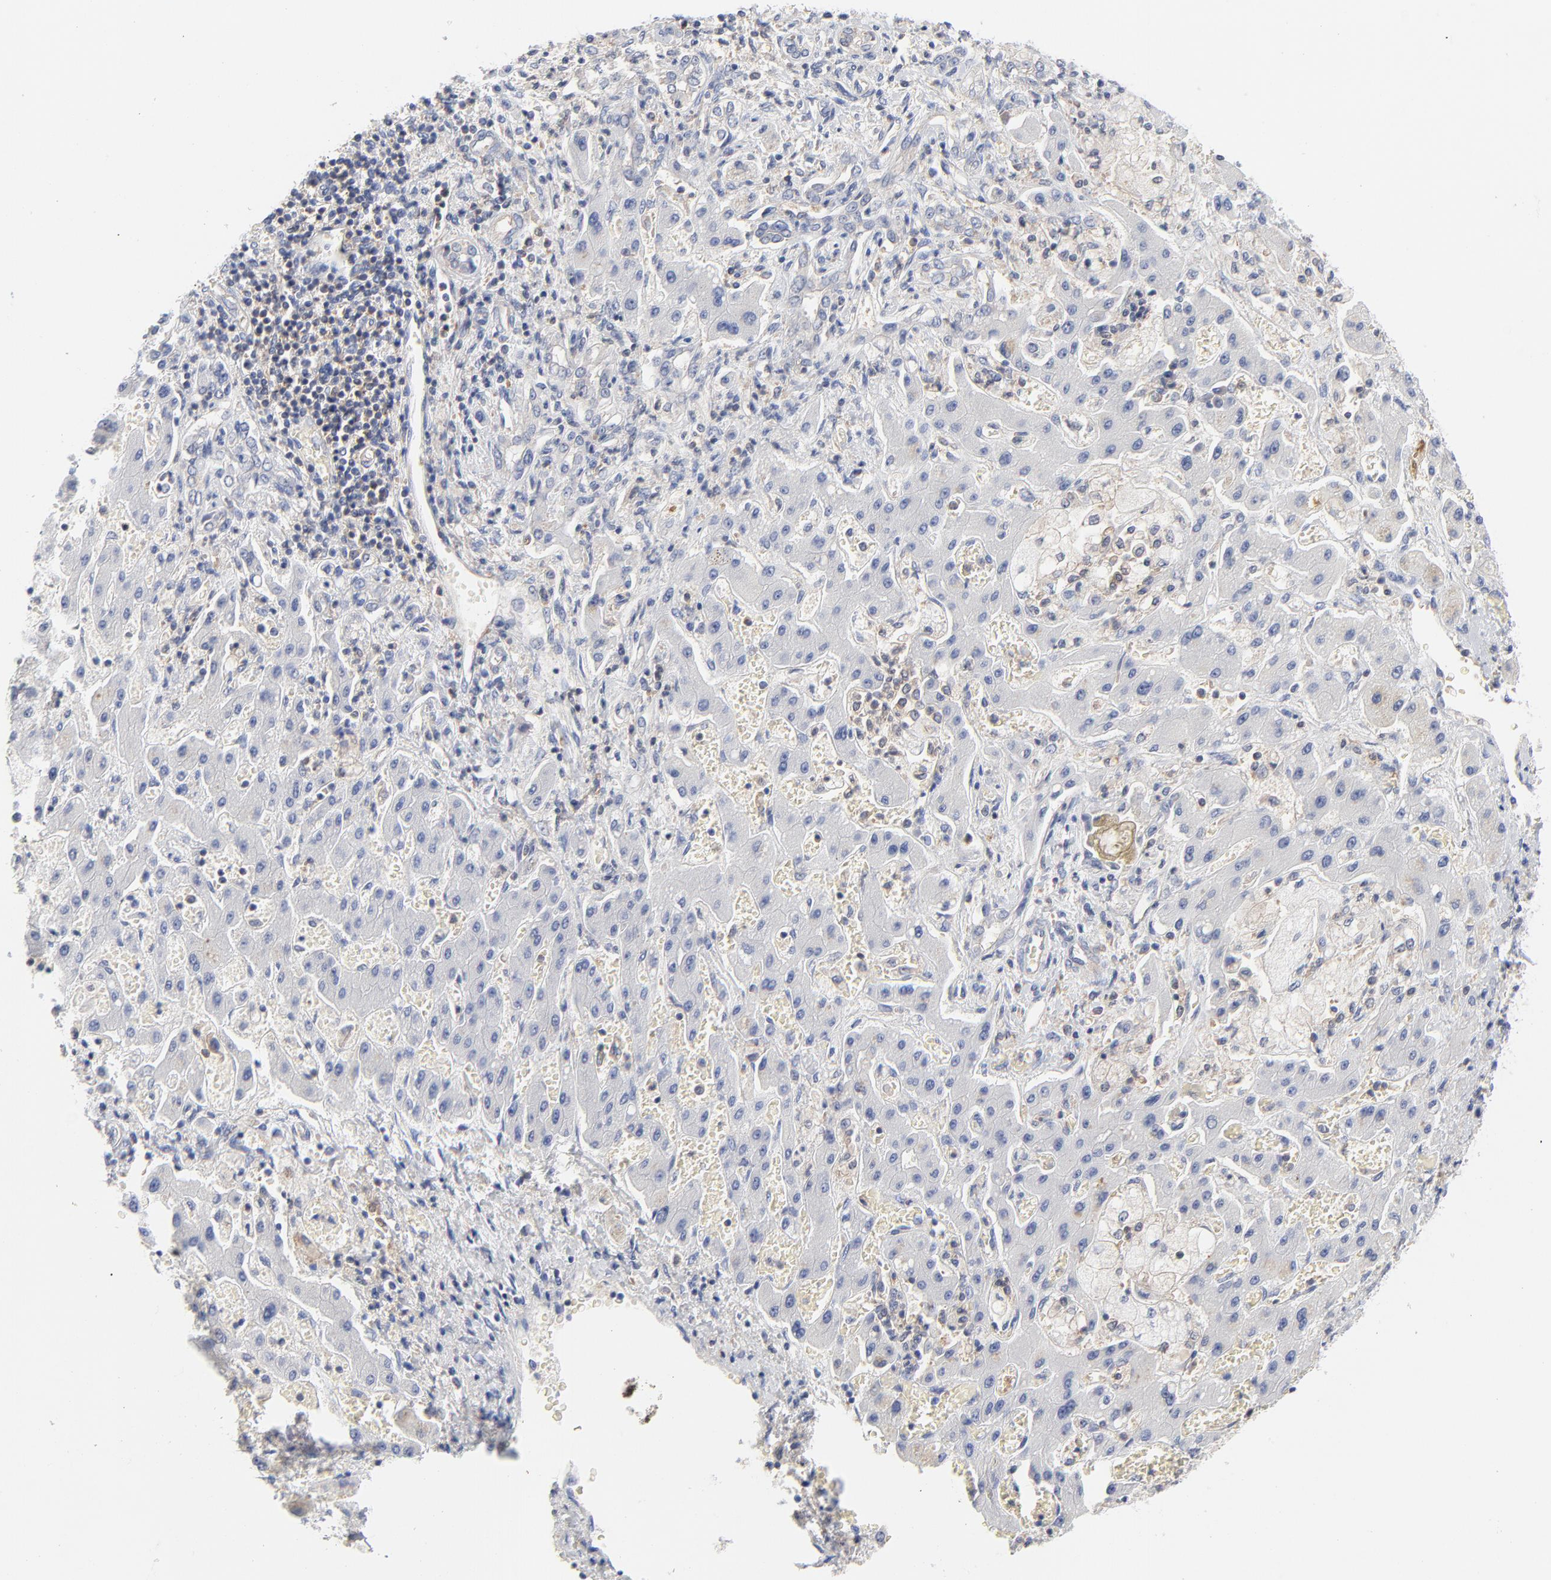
{"staining": {"intensity": "negative", "quantity": "none", "location": "none"}, "tissue": "liver cancer", "cell_type": "Tumor cells", "image_type": "cancer", "snomed": [{"axis": "morphology", "description": "Cholangiocarcinoma"}, {"axis": "topography", "description": "Liver"}], "caption": "Immunohistochemistry of cholangiocarcinoma (liver) shows no staining in tumor cells.", "gene": "CAB39L", "patient": {"sex": "male", "age": 50}}